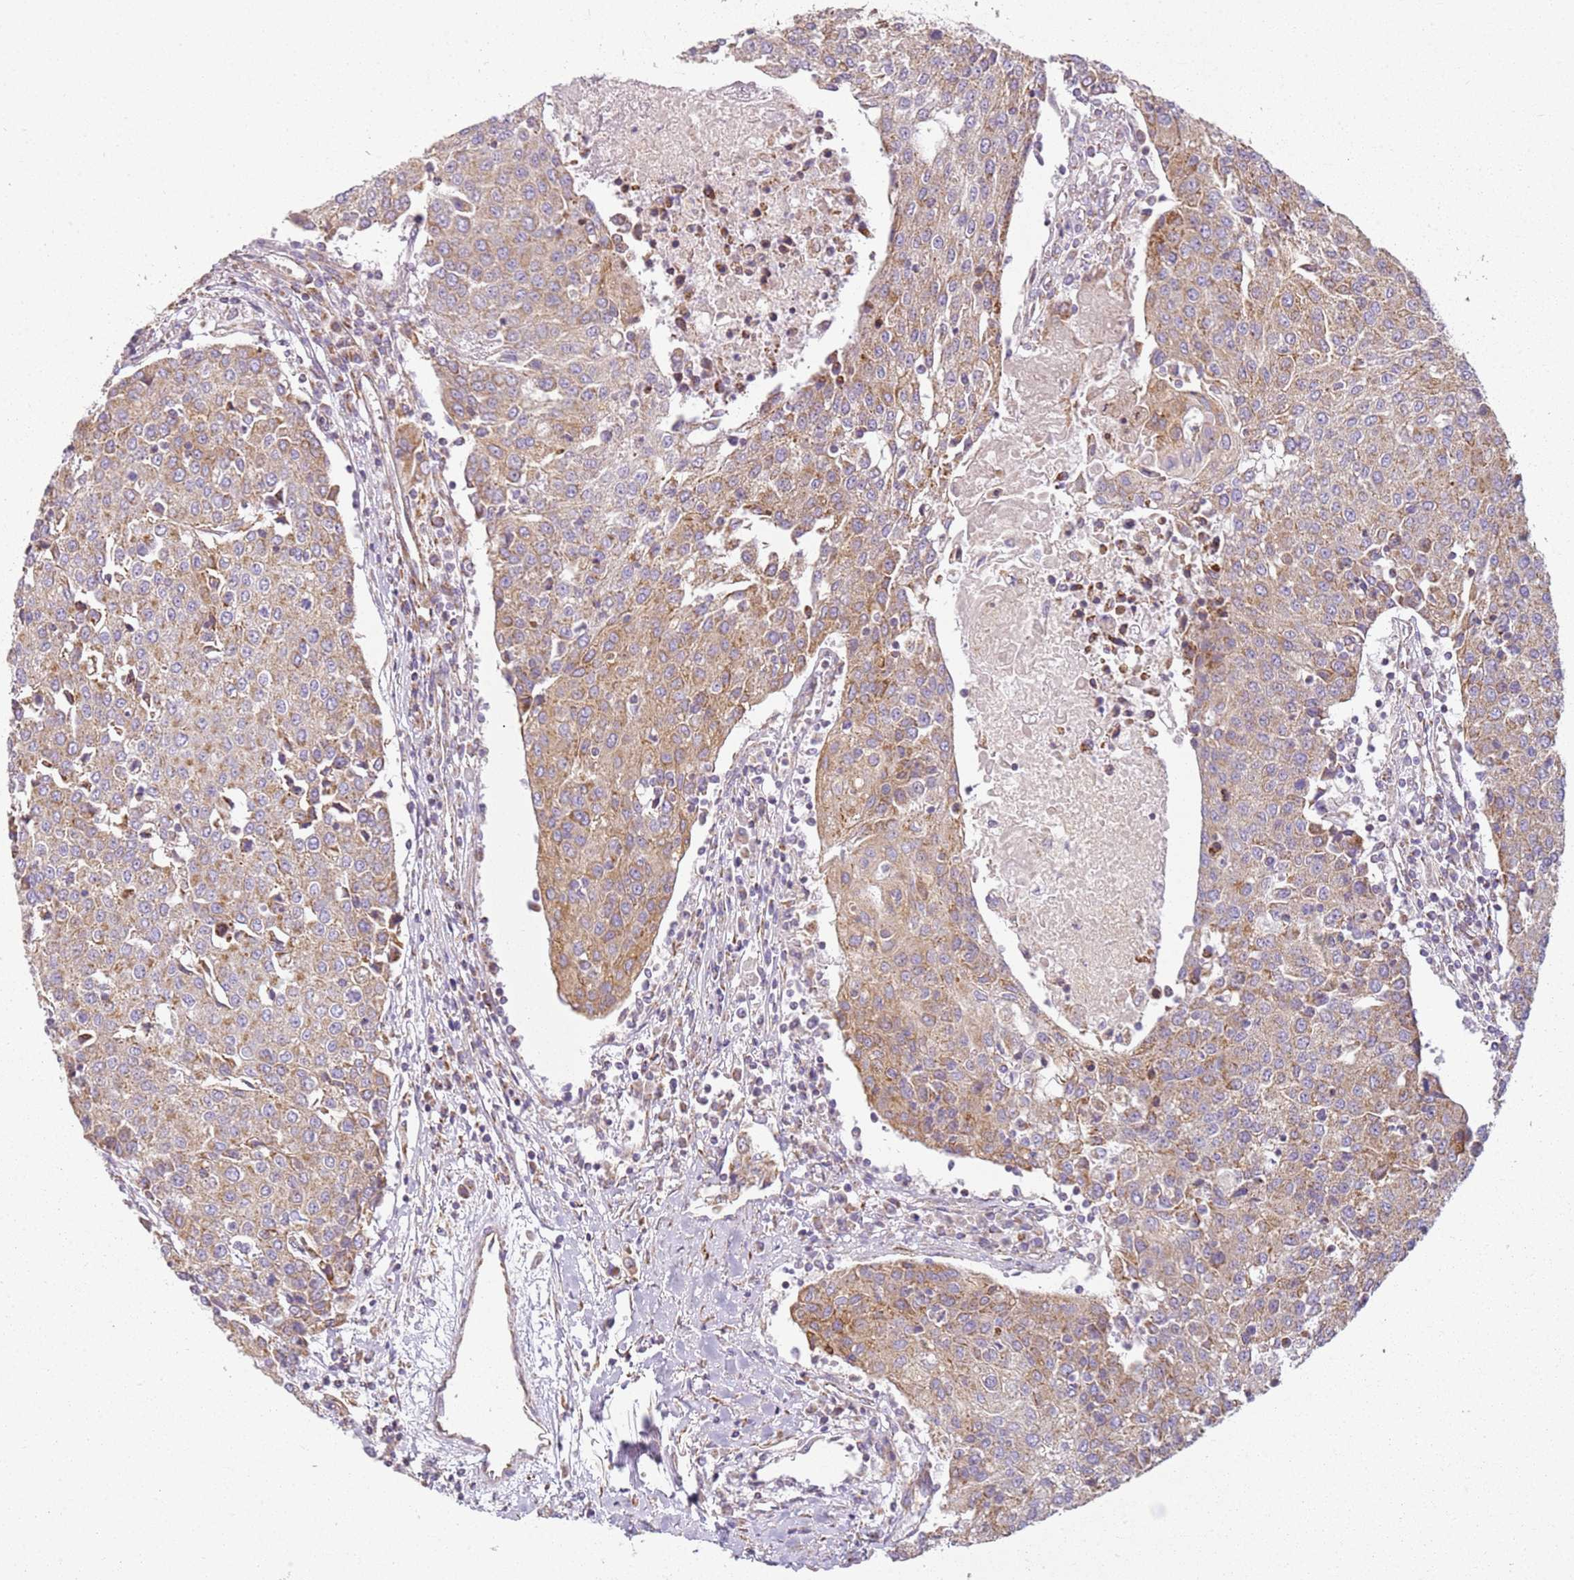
{"staining": {"intensity": "weak", "quantity": ">75%", "location": "cytoplasmic/membranous"}, "tissue": "urothelial cancer", "cell_type": "Tumor cells", "image_type": "cancer", "snomed": [{"axis": "morphology", "description": "Urothelial carcinoma, High grade"}, {"axis": "topography", "description": "Urinary bladder"}], "caption": "Immunohistochemistry (IHC) (DAB) staining of human high-grade urothelial carcinoma shows weak cytoplasmic/membranous protein expression in about >75% of tumor cells.", "gene": "TMEM200C", "patient": {"sex": "female", "age": 85}}